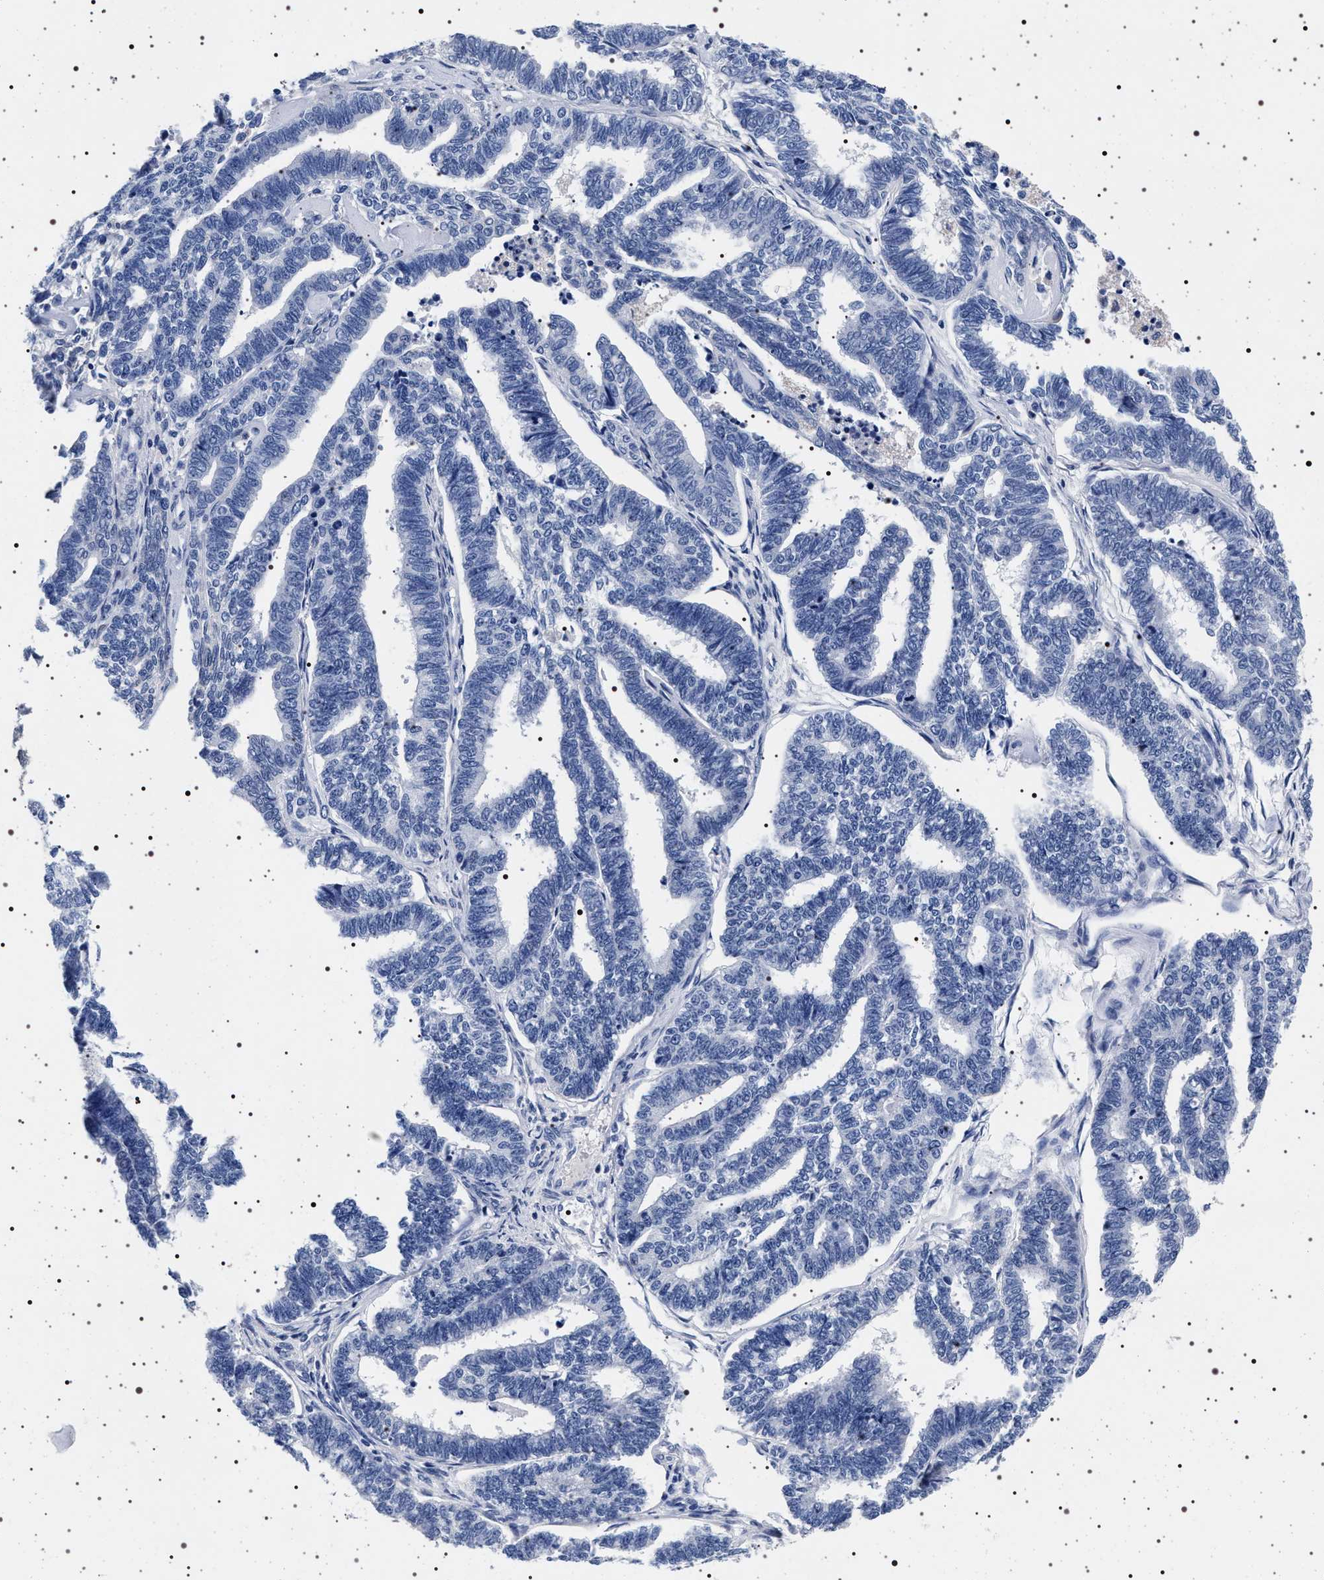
{"staining": {"intensity": "negative", "quantity": "none", "location": "none"}, "tissue": "endometrial cancer", "cell_type": "Tumor cells", "image_type": "cancer", "snomed": [{"axis": "morphology", "description": "Adenocarcinoma, NOS"}, {"axis": "topography", "description": "Endometrium"}], "caption": "Photomicrograph shows no significant protein expression in tumor cells of endometrial cancer (adenocarcinoma).", "gene": "MAPK10", "patient": {"sex": "female", "age": 70}}